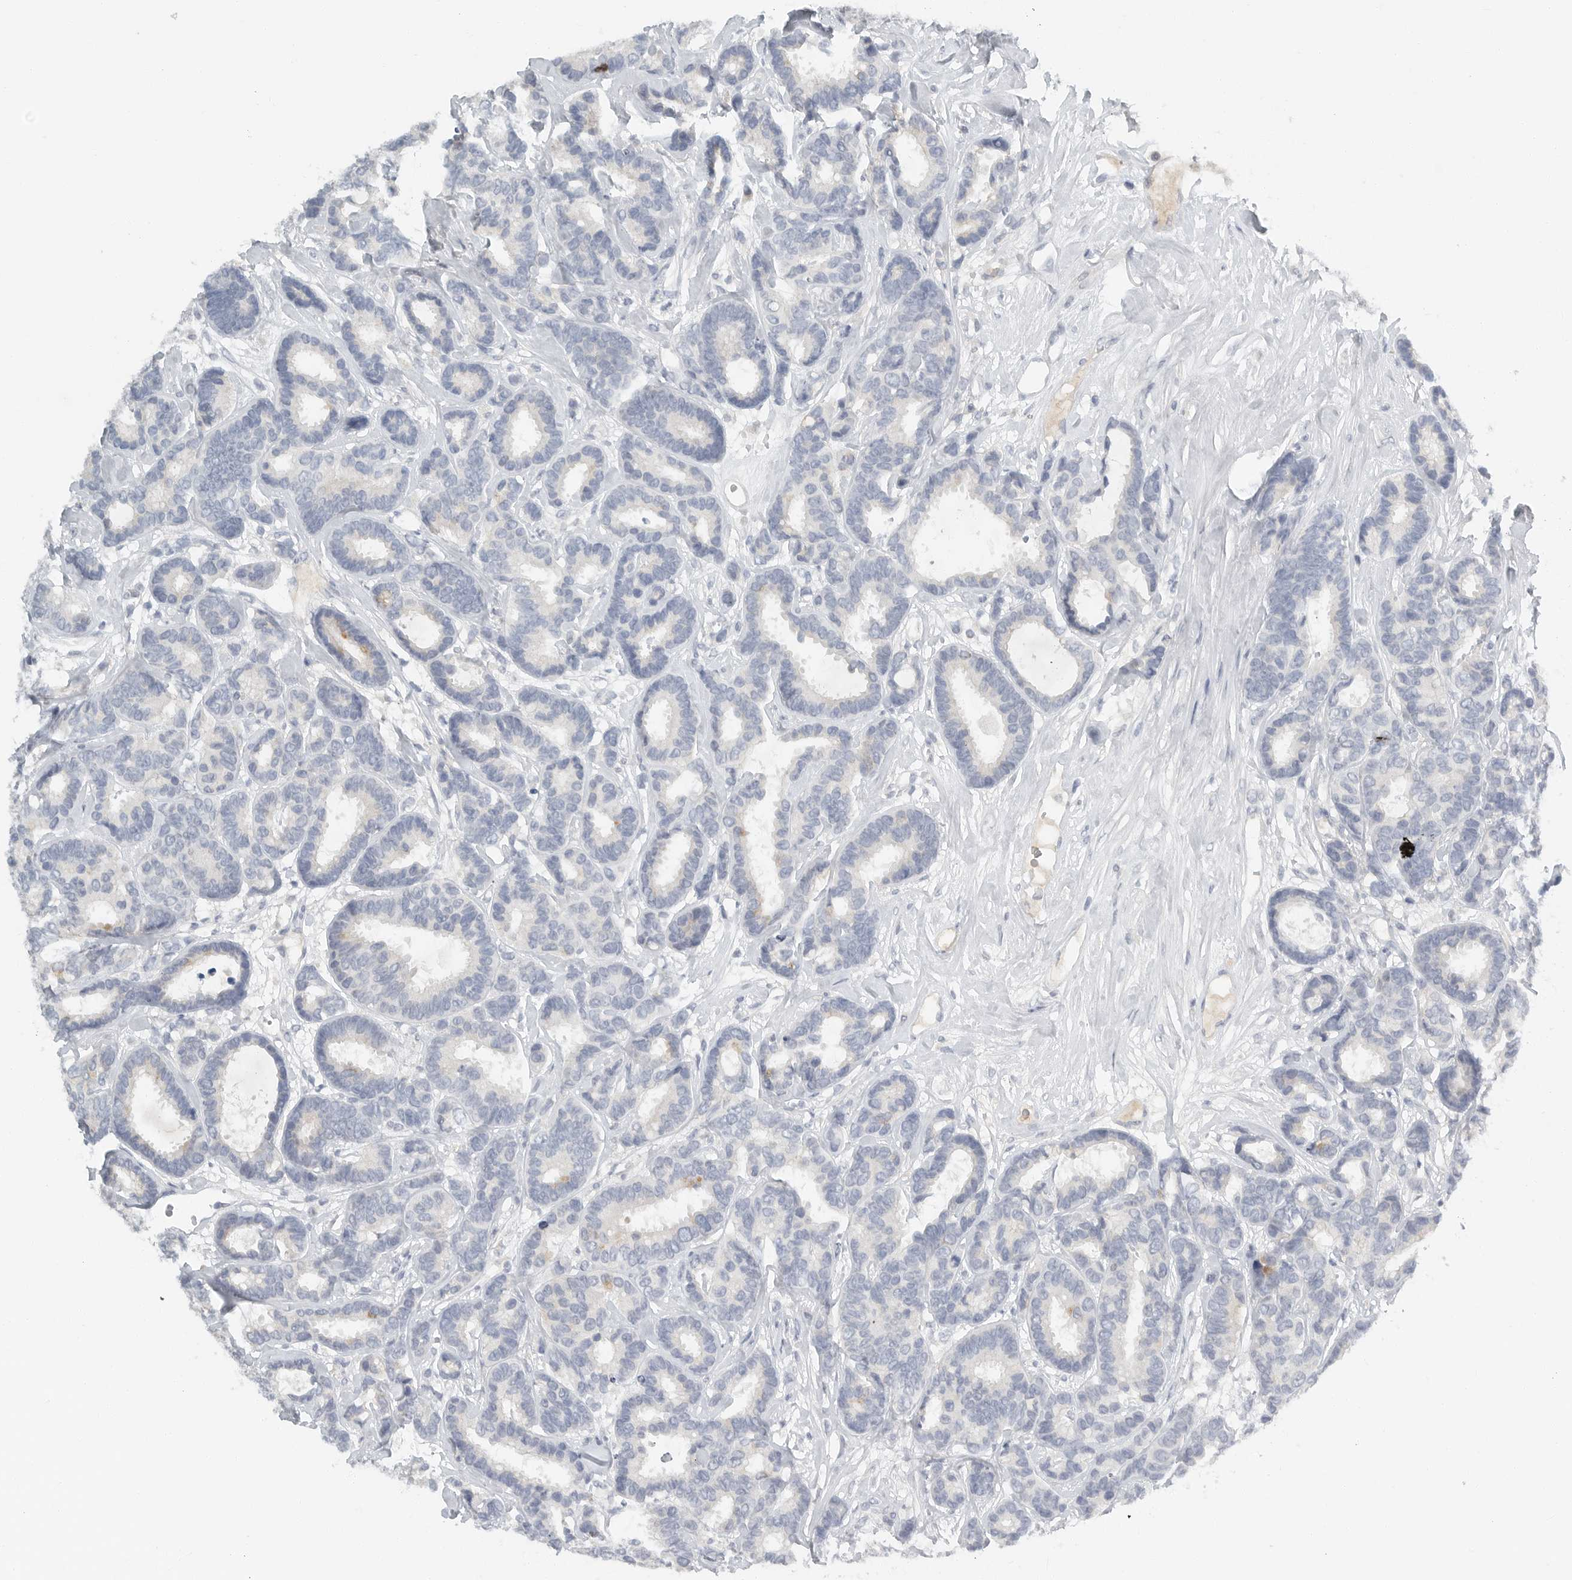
{"staining": {"intensity": "negative", "quantity": "none", "location": "none"}, "tissue": "breast cancer", "cell_type": "Tumor cells", "image_type": "cancer", "snomed": [{"axis": "morphology", "description": "Duct carcinoma"}, {"axis": "topography", "description": "Breast"}], "caption": "Tumor cells show no significant protein positivity in breast cancer (infiltrating ductal carcinoma).", "gene": "PAM", "patient": {"sex": "female", "age": 87}}